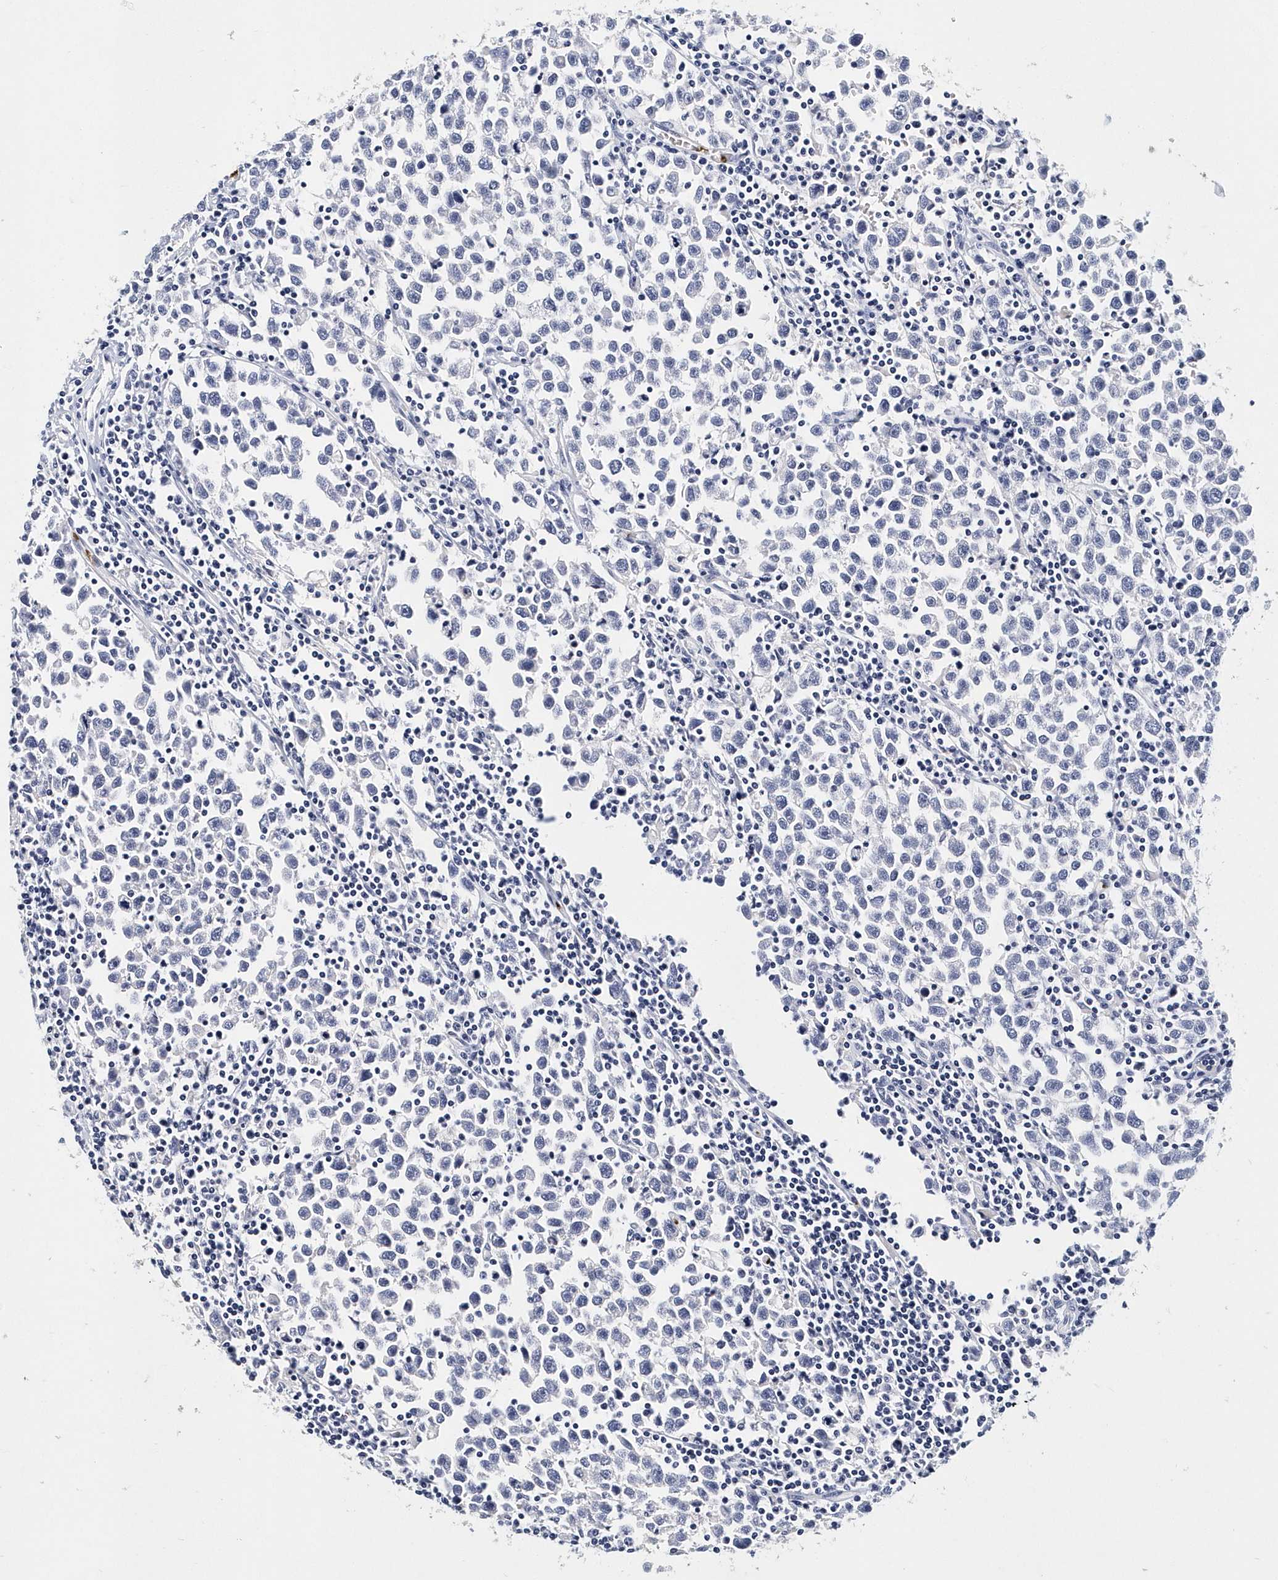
{"staining": {"intensity": "negative", "quantity": "none", "location": "none"}, "tissue": "testis cancer", "cell_type": "Tumor cells", "image_type": "cancer", "snomed": [{"axis": "morphology", "description": "Normal tissue, NOS"}, {"axis": "morphology", "description": "Seminoma, NOS"}, {"axis": "topography", "description": "Testis"}], "caption": "High power microscopy histopathology image of an immunohistochemistry (IHC) histopathology image of testis cancer, revealing no significant positivity in tumor cells.", "gene": "ITGA2B", "patient": {"sex": "male", "age": 43}}